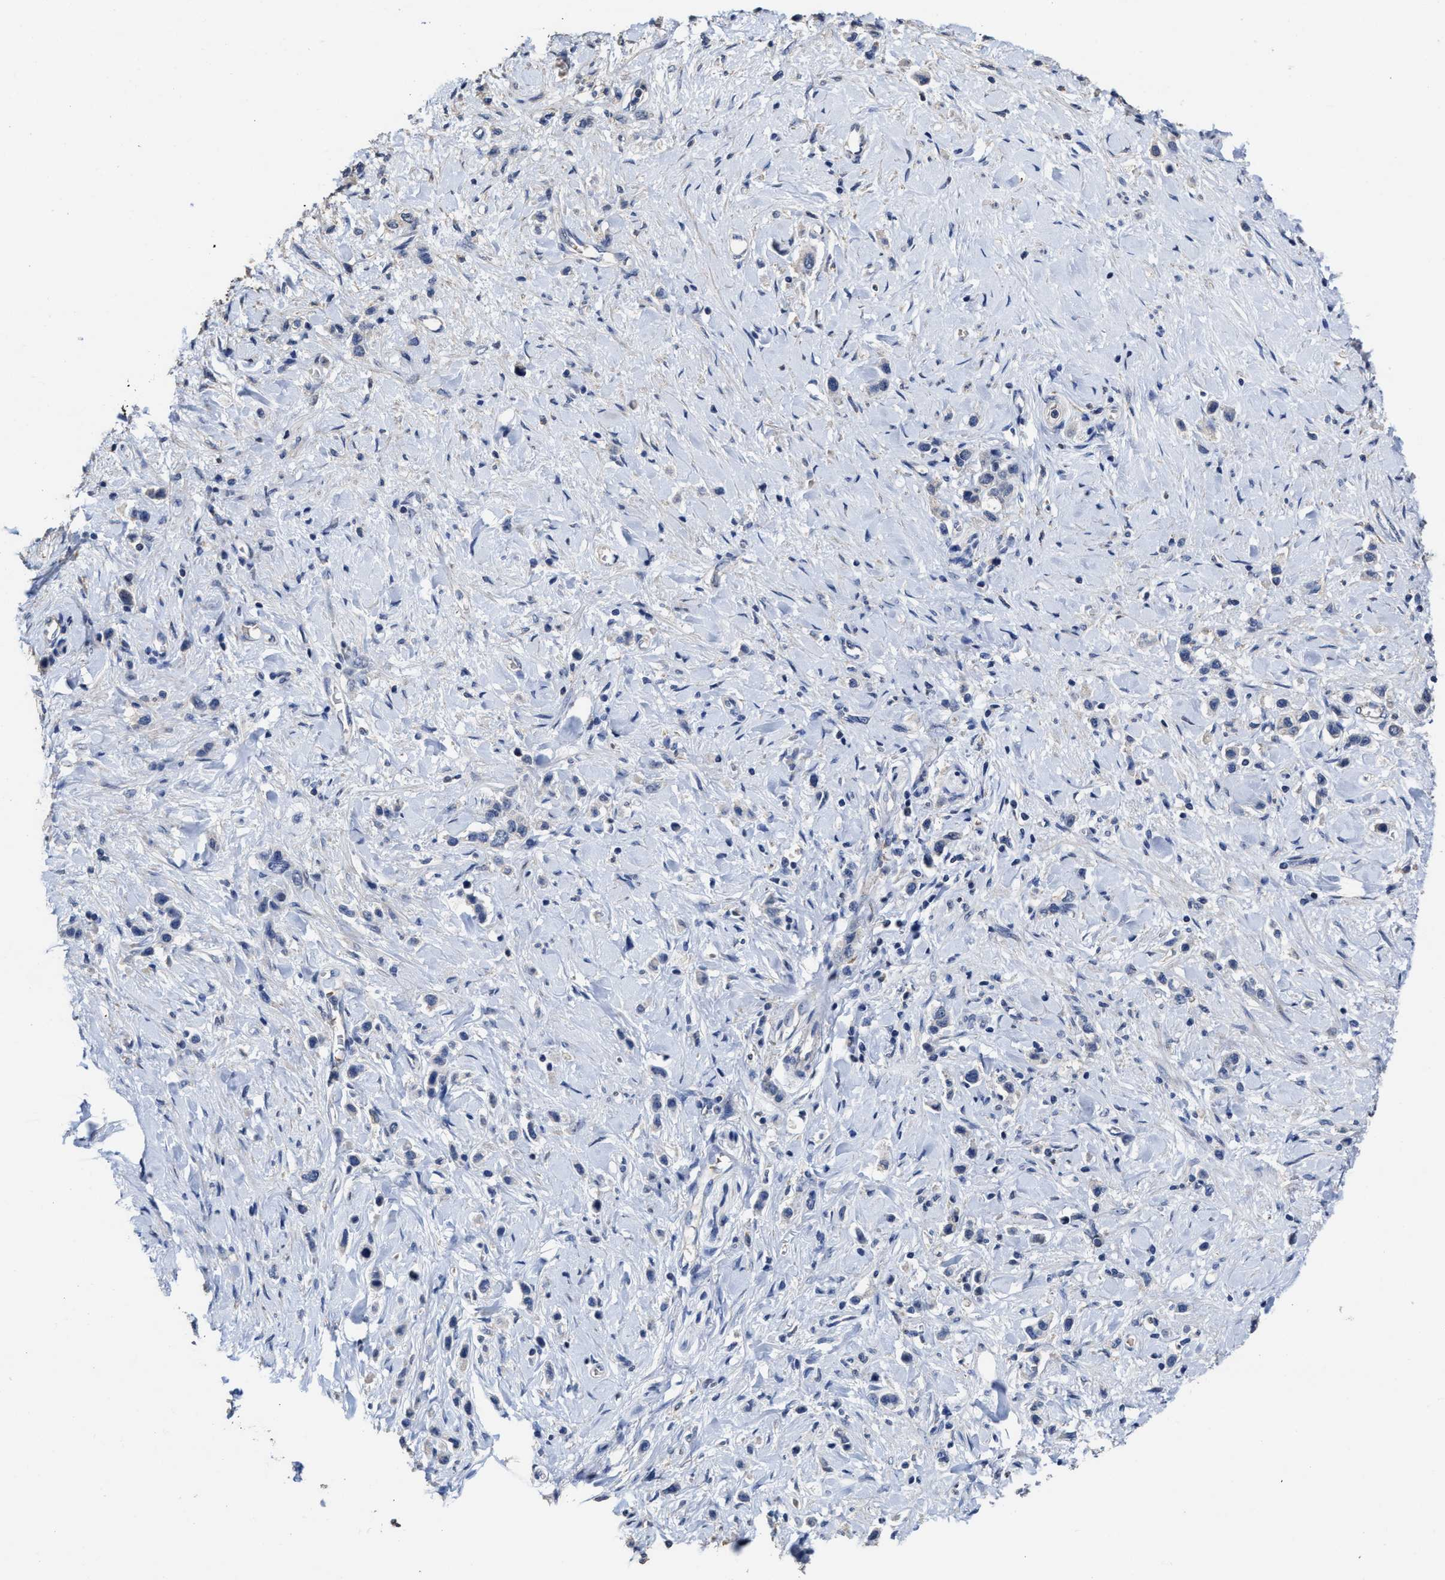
{"staining": {"intensity": "negative", "quantity": "none", "location": "none"}, "tissue": "stomach cancer", "cell_type": "Tumor cells", "image_type": "cancer", "snomed": [{"axis": "morphology", "description": "Adenocarcinoma, NOS"}, {"axis": "topography", "description": "Stomach"}], "caption": "DAB (3,3'-diaminobenzidine) immunohistochemical staining of human stomach adenocarcinoma shows no significant expression in tumor cells.", "gene": "ZFAT", "patient": {"sex": "female", "age": 65}}